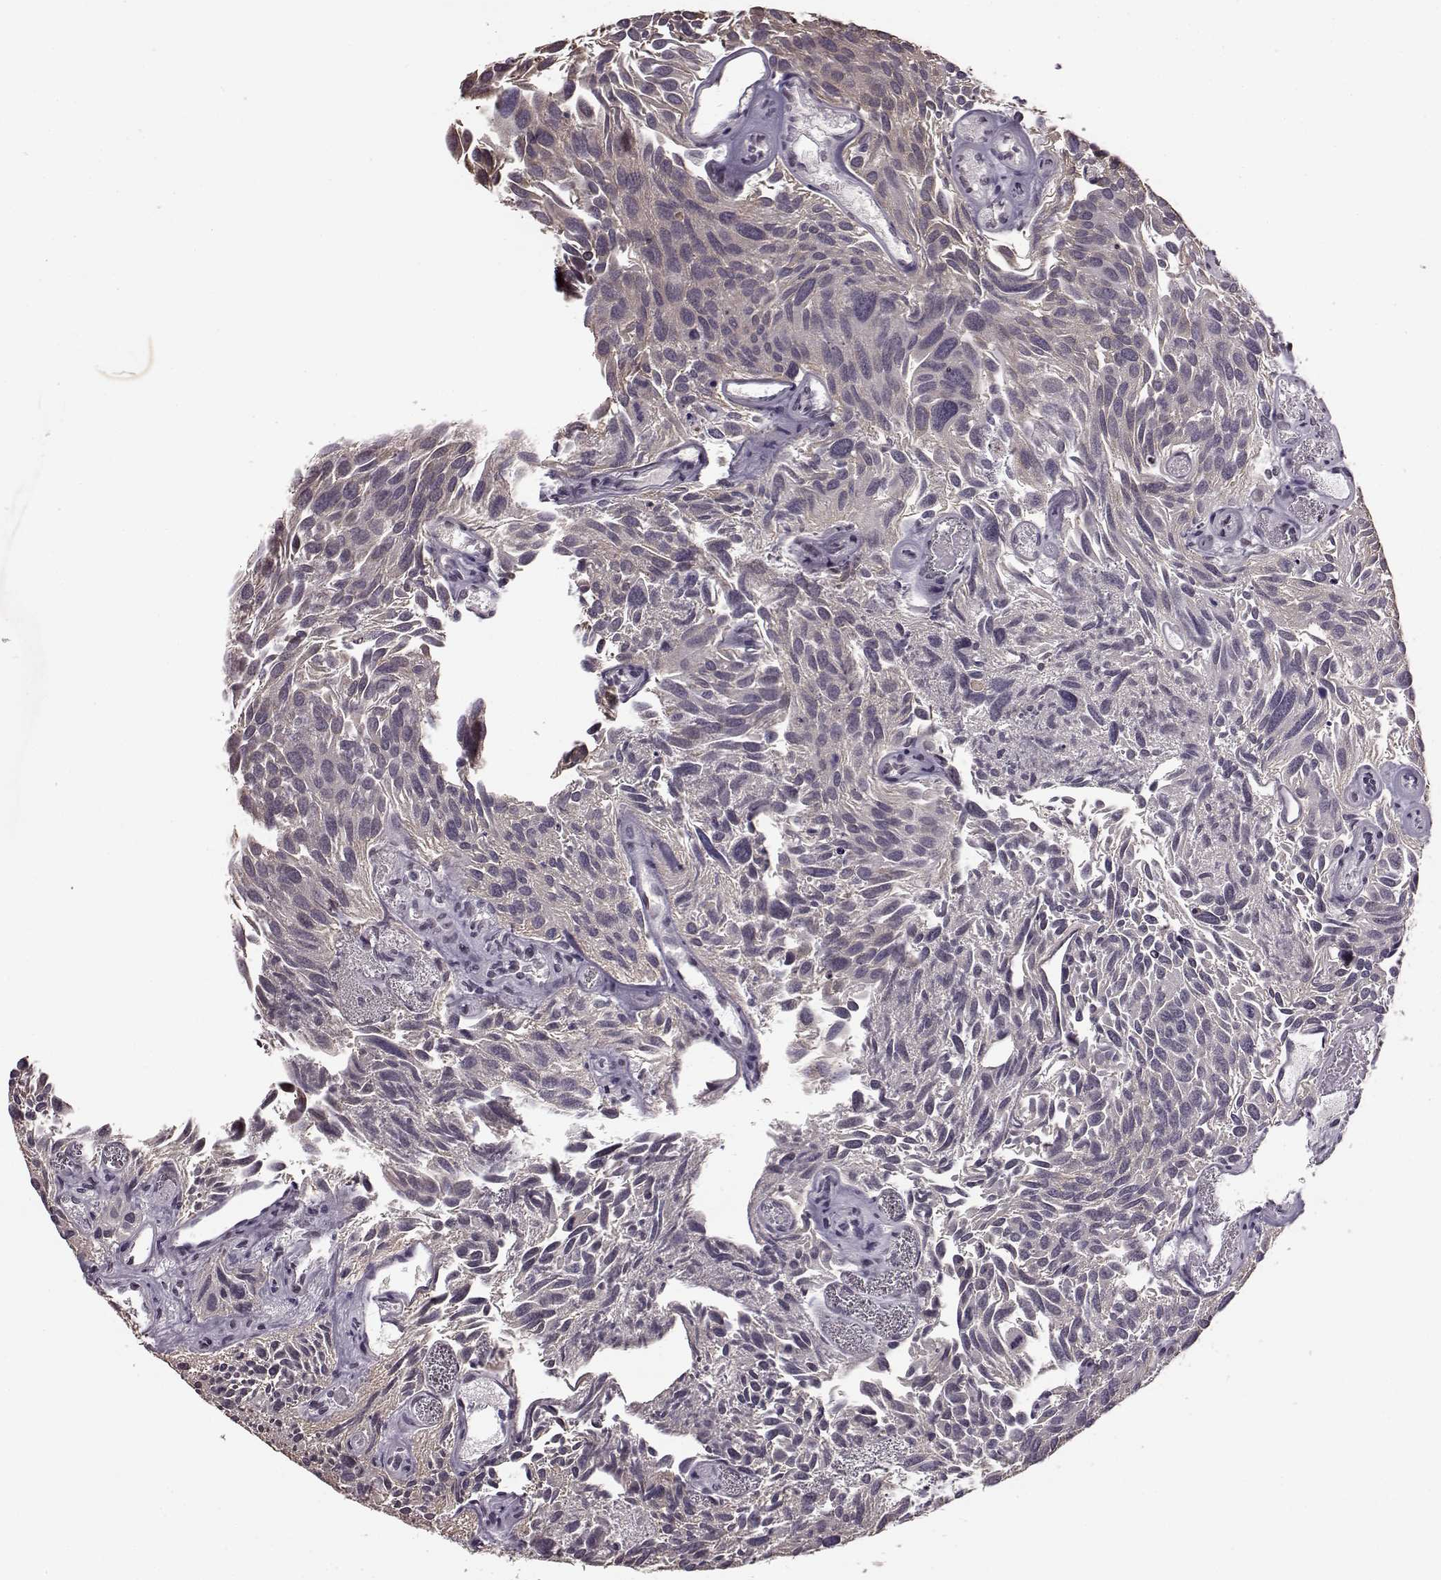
{"staining": {"intensity": "negative", "quantity": "none", "location": "none"}, "tissue": "urothelial cancer", "cell_type": "Tumor cells", "image_type": "cancer", "snomed": [{"axis": "morphology", "description": "Urothelial carcinoma, Low grade"}, {"axis": "topography", "description": "Urinary bladder"}], "caption": "This histopathology image is of low-grade urothelial carcinoma stained with immunohistochemistry to label a protein in brown with the nuclei are counter-stained blue. There is no positivity in tumor cells. (Brightfield microscopy of DAB (3,3'-diaminobenzidine) immunohistochemistry (IHC) at high magnification).", "gene": "FTO", "patient": {"sex": "female", "age": 69}}